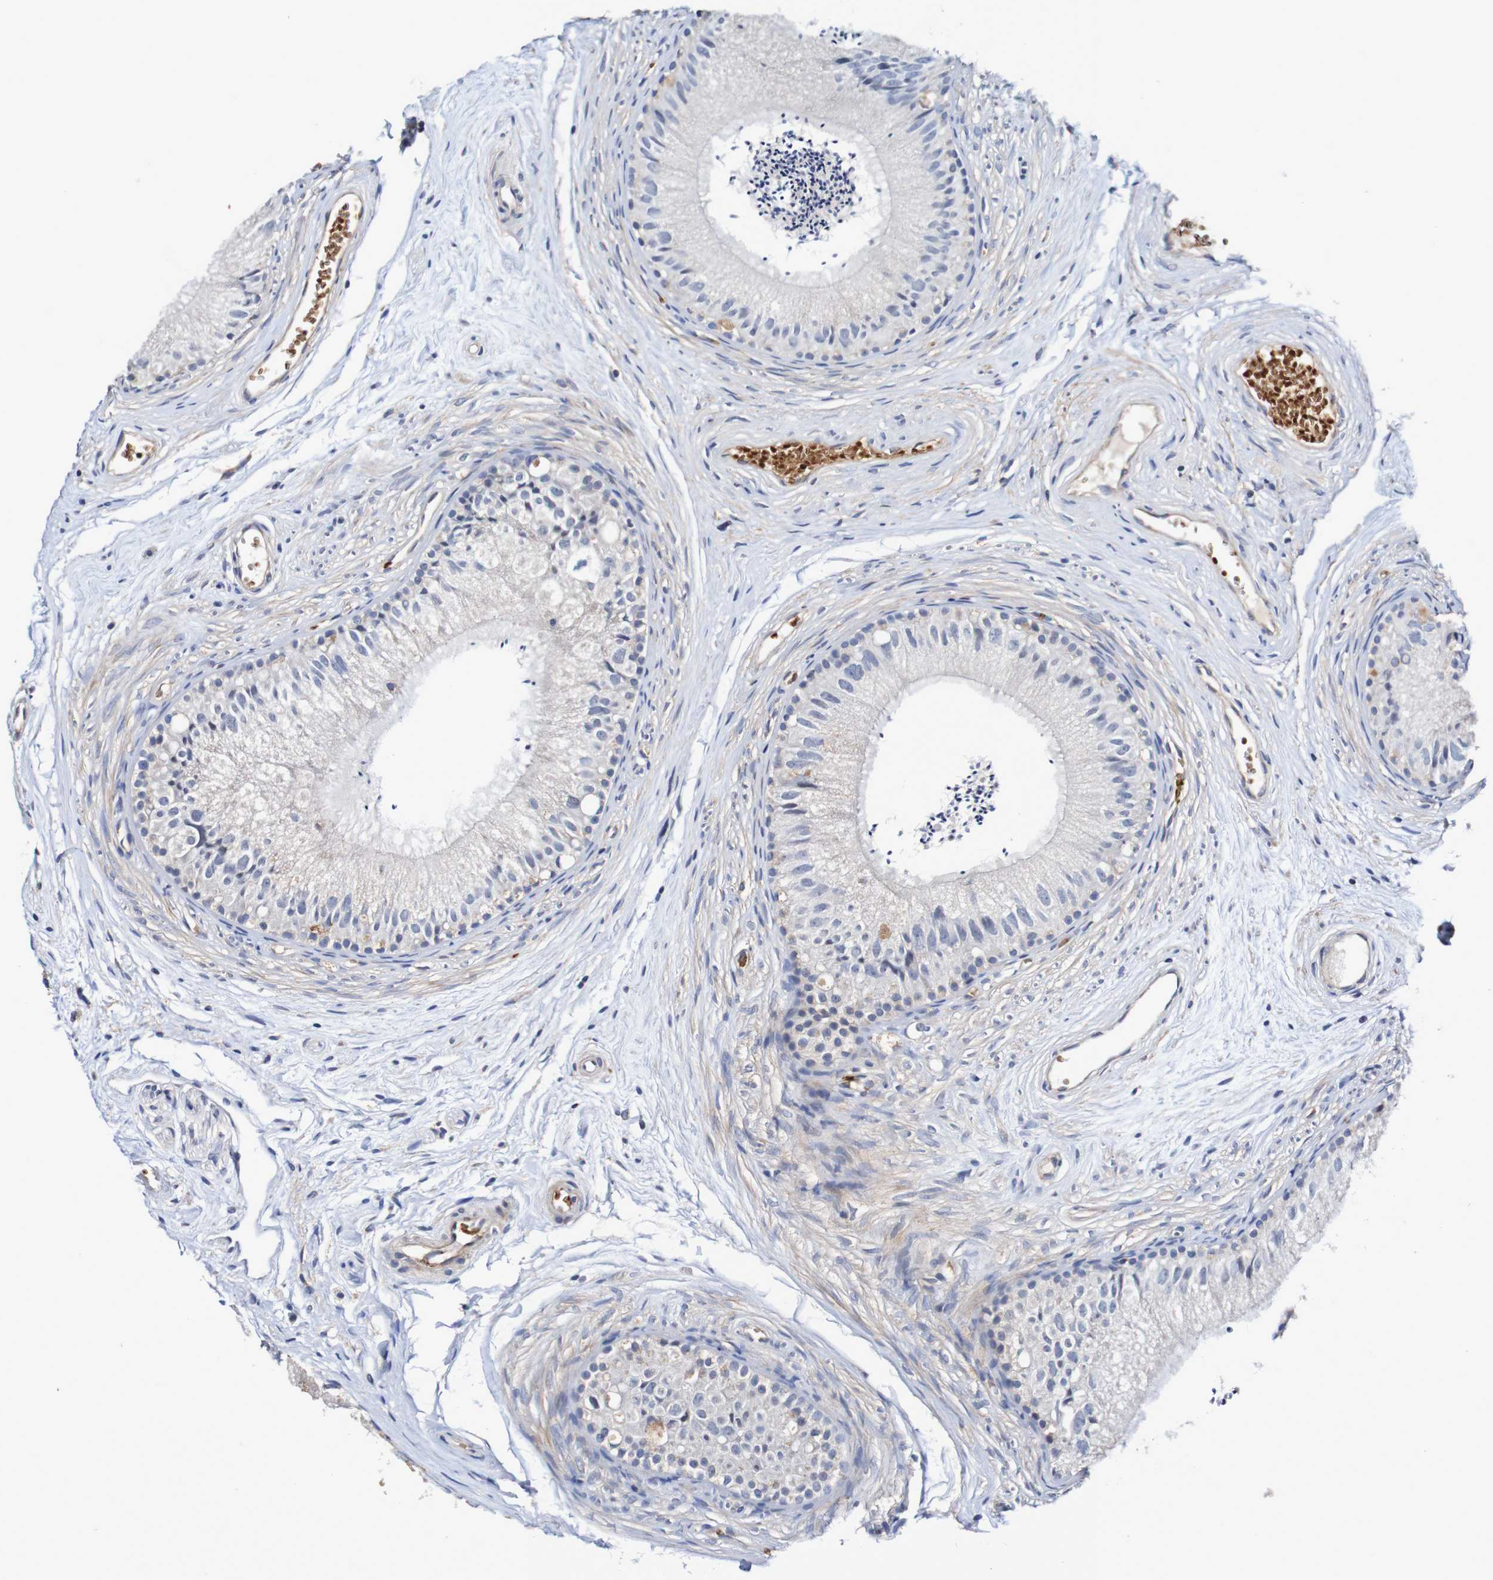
{"staining": {"intensity": "negative", "quantity": "none", "location": "none"}, "tissue": "epididymis", "cell_type": "Glandular cells", "image_type": "normal", "snomed": [{"axis": "morphology", "description": "Normal tissue, NOS"}, {"axis": "topography", "description": "Epididymis"}], "caption": "Protein analysis of normal epididymis exhibits no significant expression in glandular cells. Brightfield microscopy of IHC stained with DAB (3,3'-diaminobenzidine) (brown) and hematoxylin (blue), captured at high magnification.", "gene": "WNT4", "patient": {"sex": "male", "age": 56}}